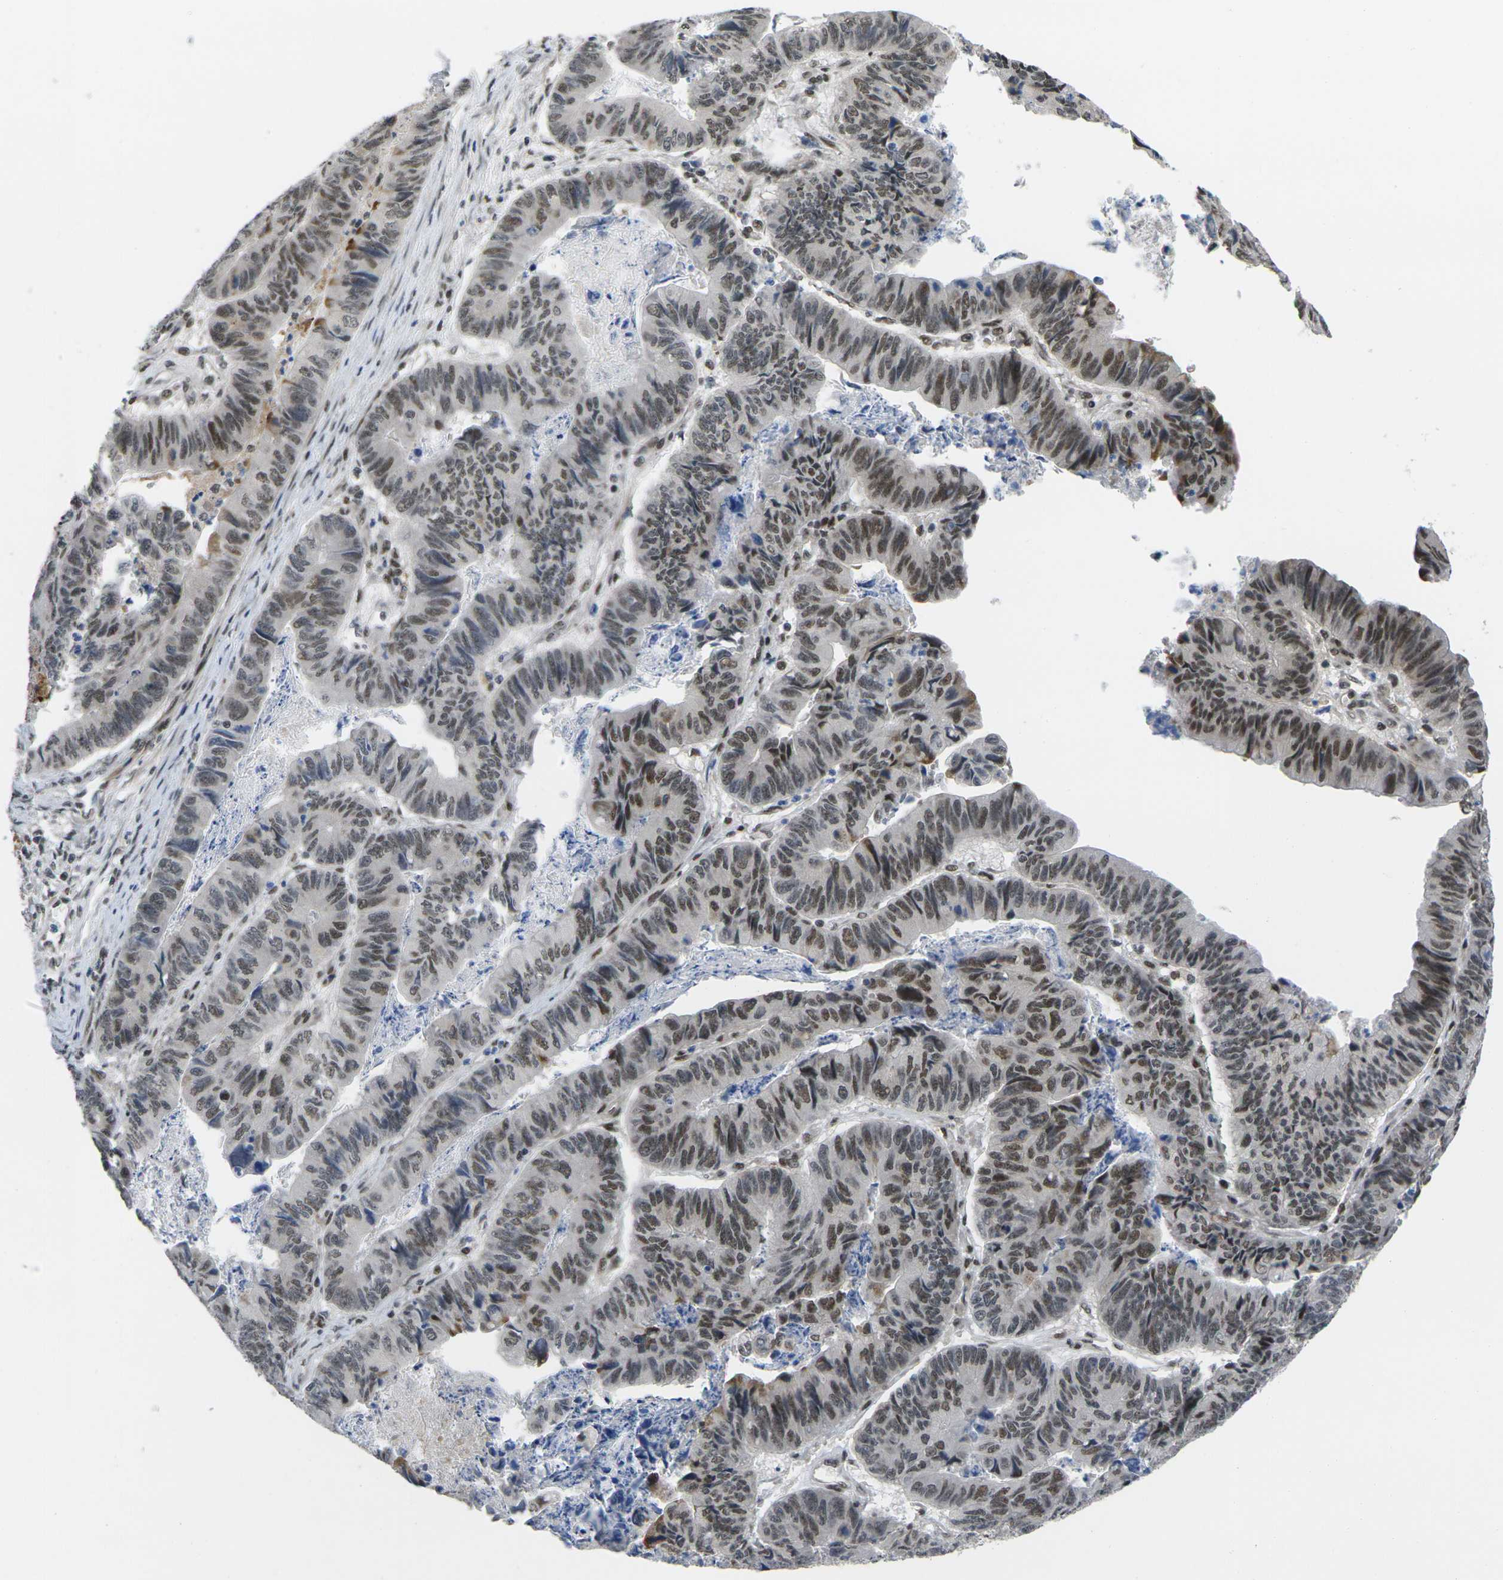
{"staining": {"intensity": "moderate", "quantity": "25%-75%", "location": "nuclear"}, "tissue": "stomach cancer", "cell_type": "Tumor cells", "image_type": "cancer", "snomed": [{"axis": "morphology", "description": "Adenocarcinoma, NOS"}, {"axis": "topography", "description": "Stomach, lower"}], "caption": "Stomach cancer was stained to show a protein in brown. There is medium levels of moderate nuclear expression in about 25%-75% of tumor cells.", "gene": "RBM7", "patient": {"sex": "male", "age": 77}}